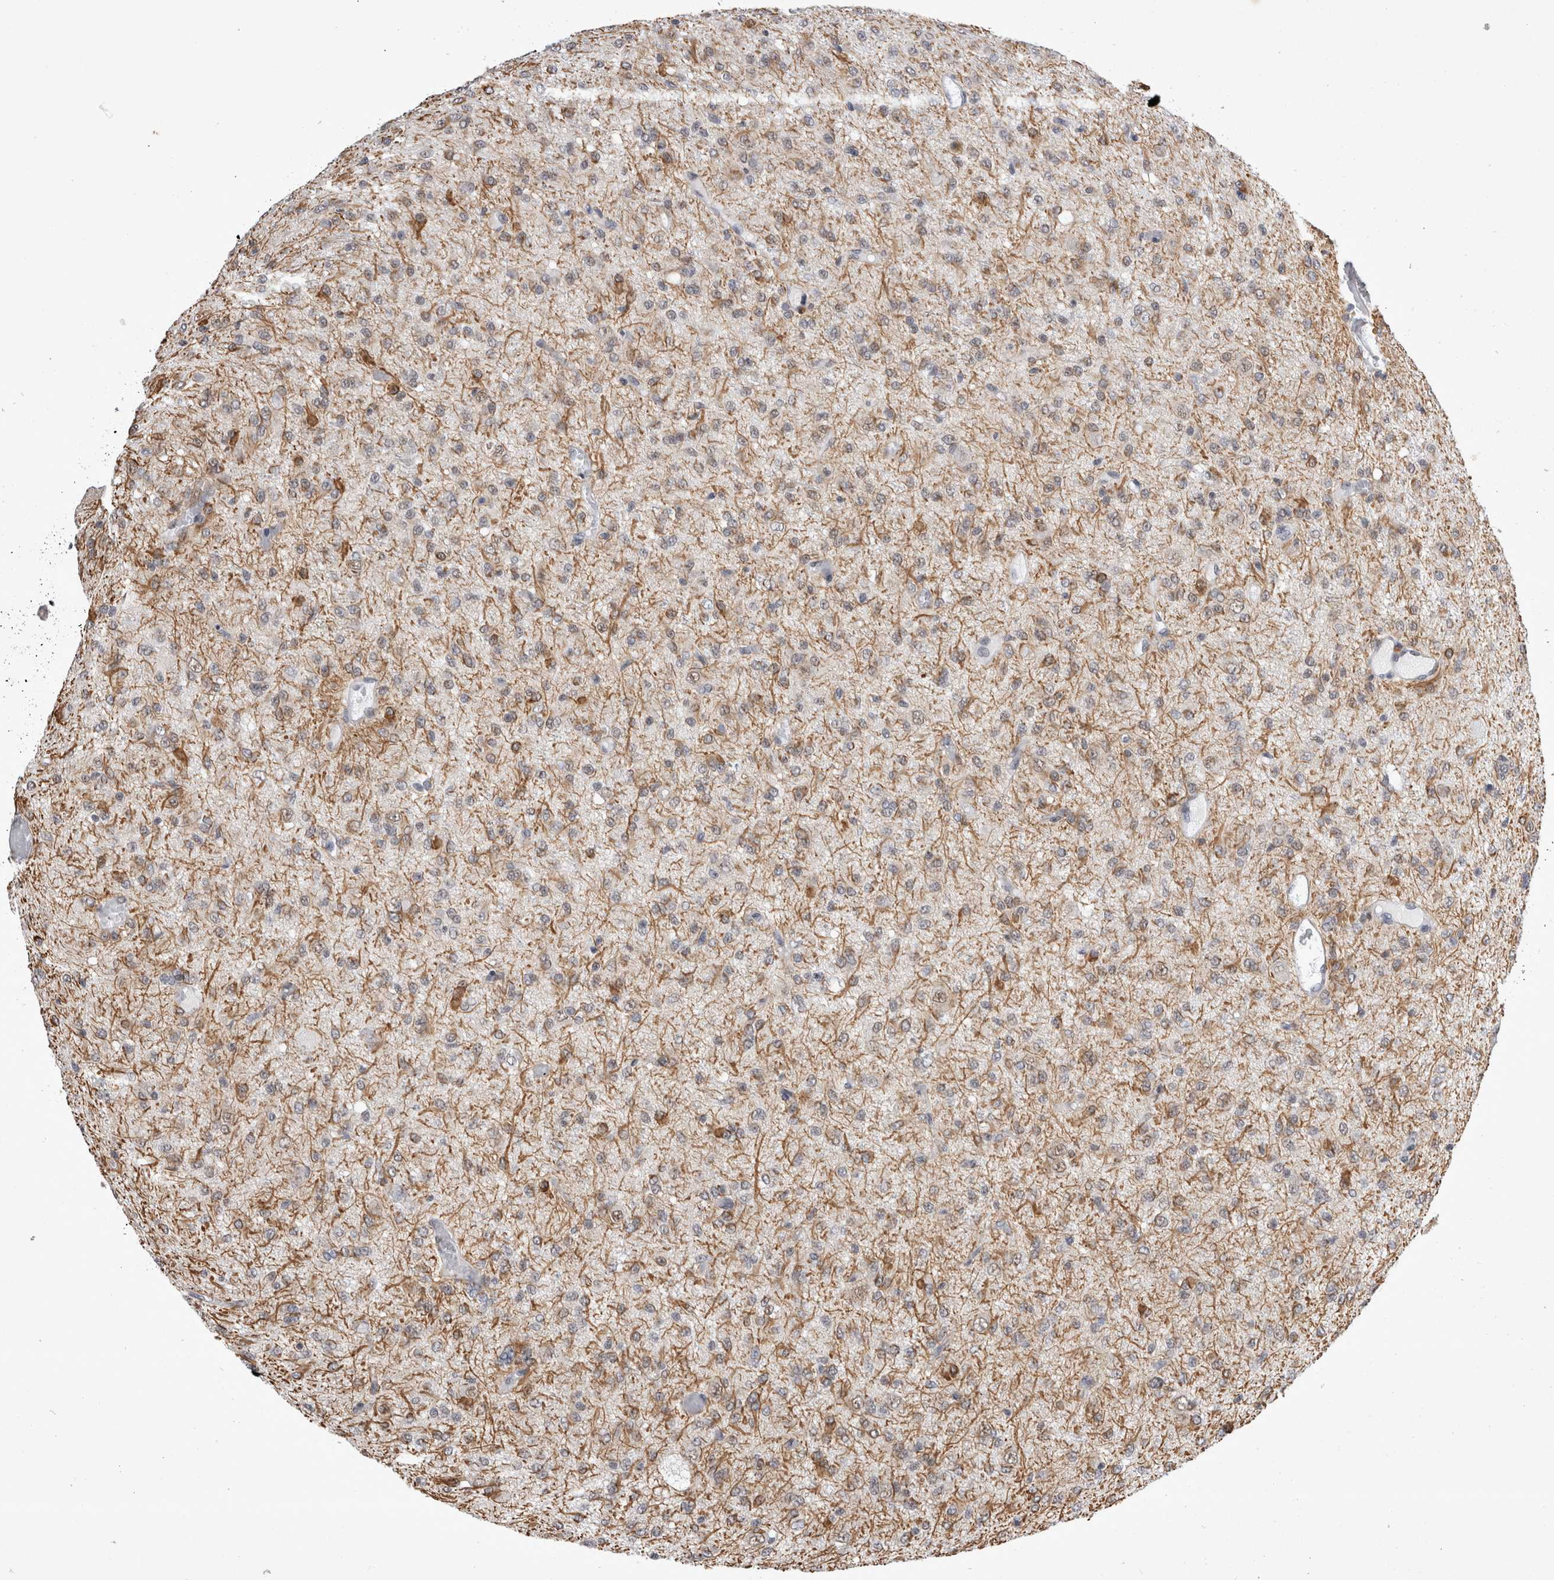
{"staining": {"intensity": "moderate", "quantity": "<25%", "location": "cytoplasmic/membranous"}, "tissue": "glioma", "cell_type": "Tumor cells", "image_type": "cancer", "snomed": [{"axis": "morphology", "description": "Glioma, malignant, High grade"}, {"axis": "topography", "description": "Brain"}], "caption": "Glioma tissue shows moderate cytoplasmic/membranous positivity in about <25% of tumor cells, visualized by immunohistochemistry. (Stains: DAB (3,3'-diaminobenzidine) in brown, nuclei in blue, Microscopy: brightfield microscopy at high magnification).", "gene": "RBM6", "patient": {"sex": "female", "age": 59}}